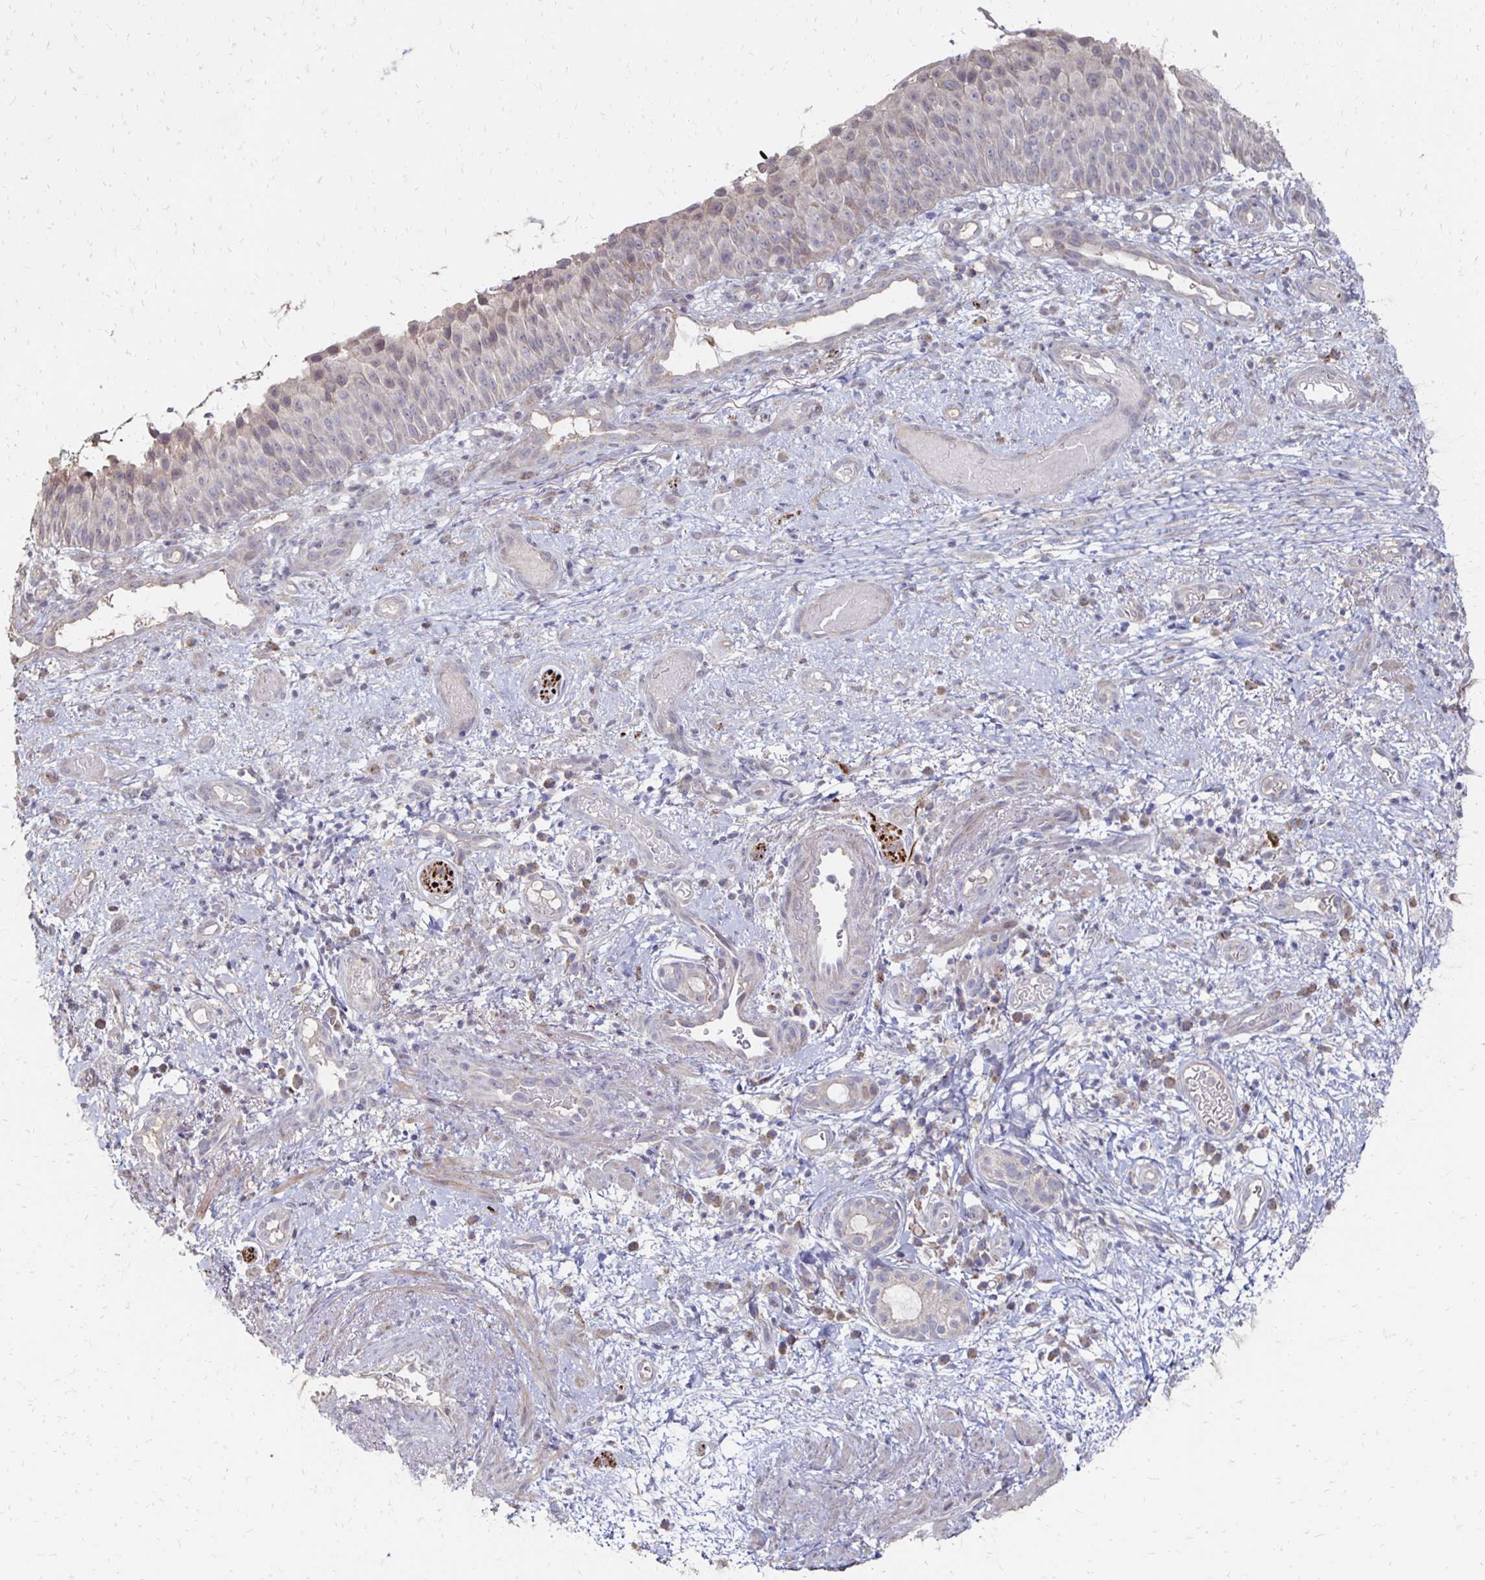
{"staining": {"intensity": "weak", "quantity": "<25%", "location": "cytoplasmic/membranous"}, "tissue": "nasopharynx", "cell_type": "Respiratory epithelial cells", "image_type": "normal", "snomed": [{"axis": "morphology", "description": "Normal tissue, NOS"}, {"axis": "morphology", "description": "Inflammation, NOS"}, {"axis": "topography", "description": "Nasopharynx"}], "caption": "Respiratory epithelial cells are negative for protein expression in unremarkable human nasopharynx. (Brightfield microscopy of DAB (3,3'-diaminobenzidine) immunohistochemistry (IHC) at high magnification).", "gene": "ZNF727", "patient": {"sex": "male", "age": 54}}